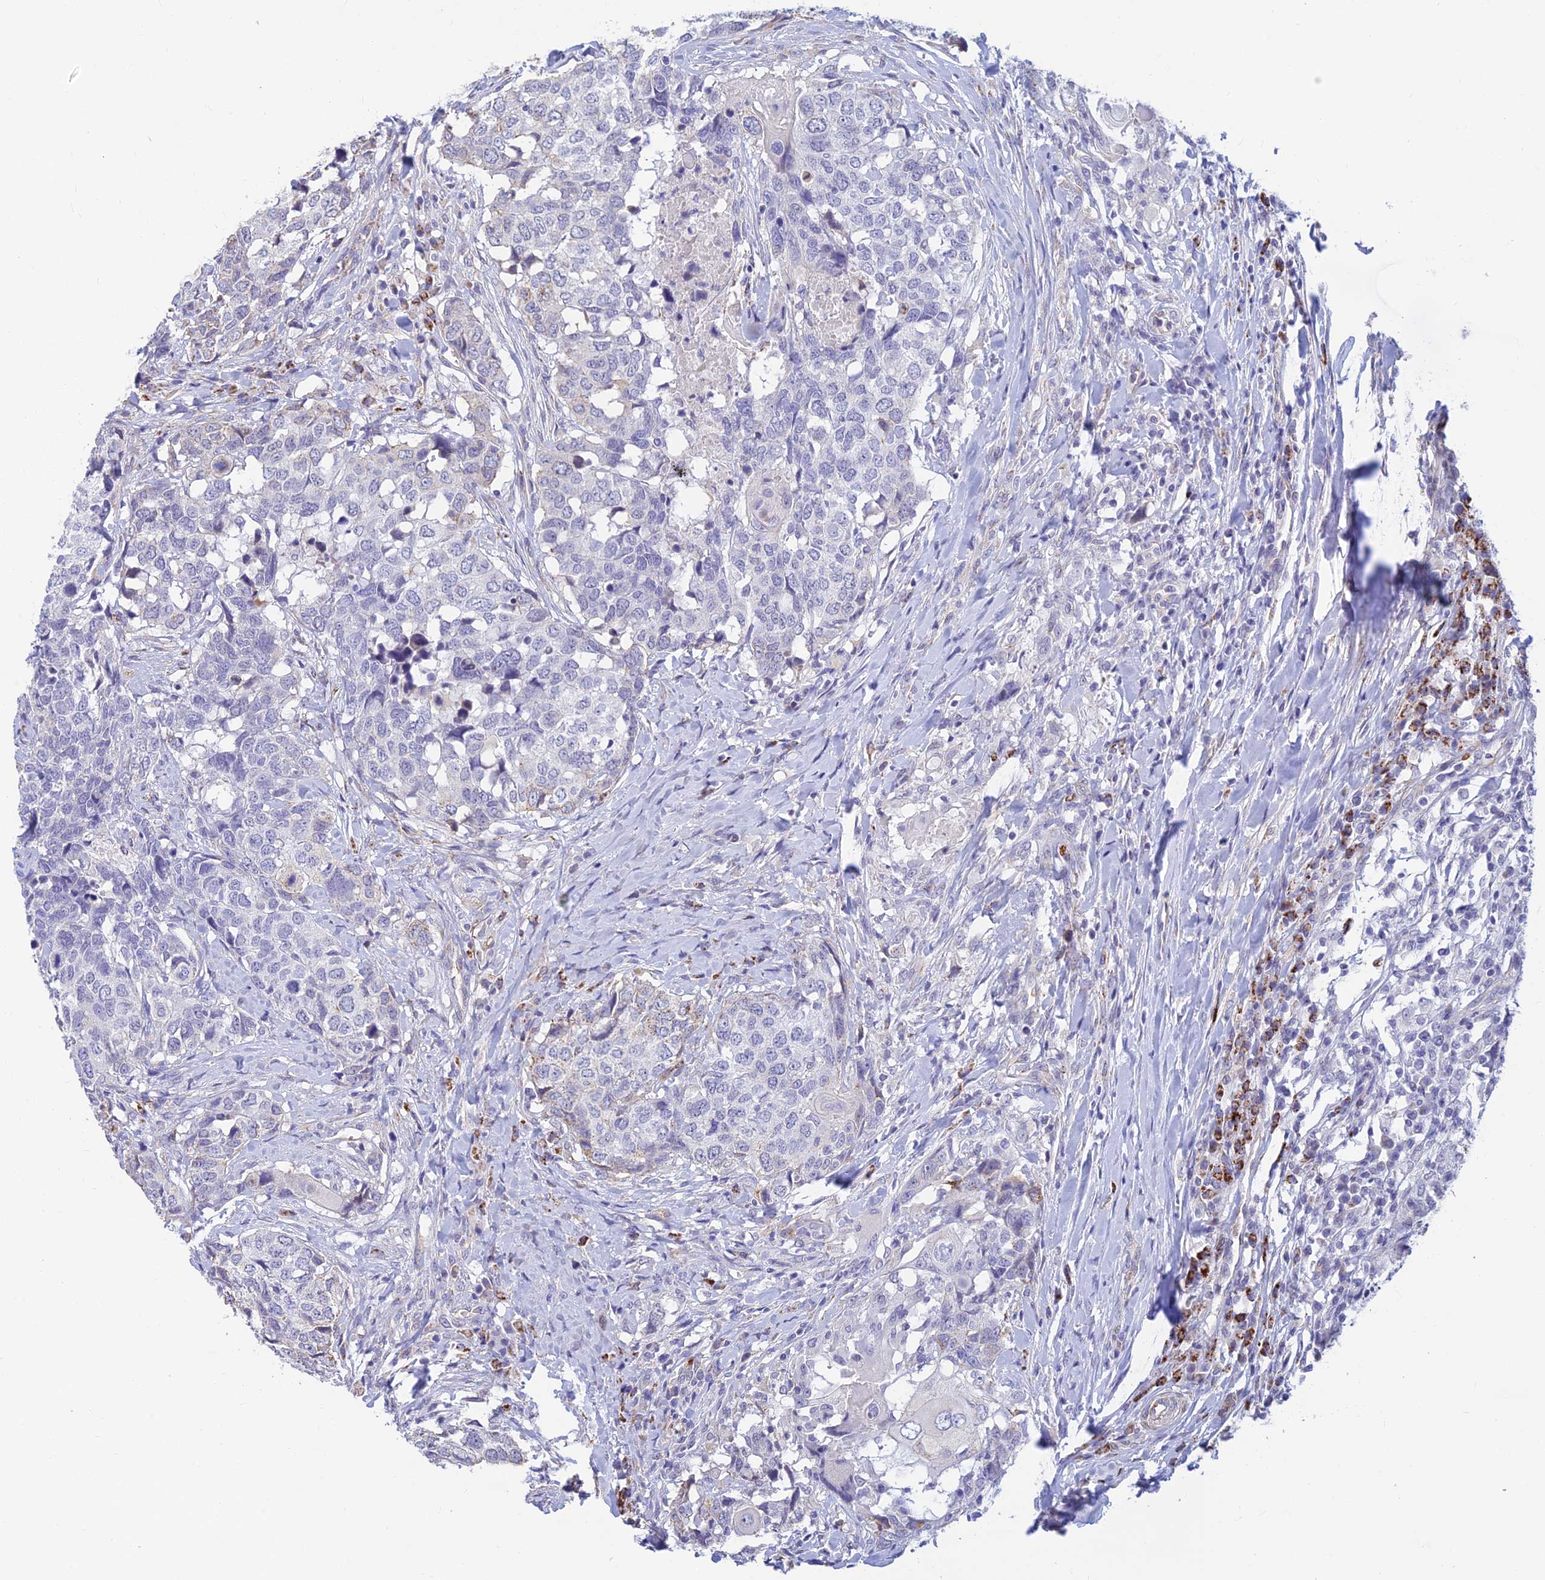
{"staining": {"intensity": "negative", "quantity": "none", "location": "none"}, "tissue": "head and neck cancer", "cell_type": "Tumor cells", "image_type": "cancer", "snomed": [{"axis": "morphology", "description": "Squamous cell carcinoma, NOS"}, {"axis": "topography", "description": "Head-Neck"}], "caption": "Immunohistochemical staining of human head and neck cancer displays no significant positivity in tumor cells.", "gene": "ALDH1L2", "patient": {"sex": "male", "age": 66}}